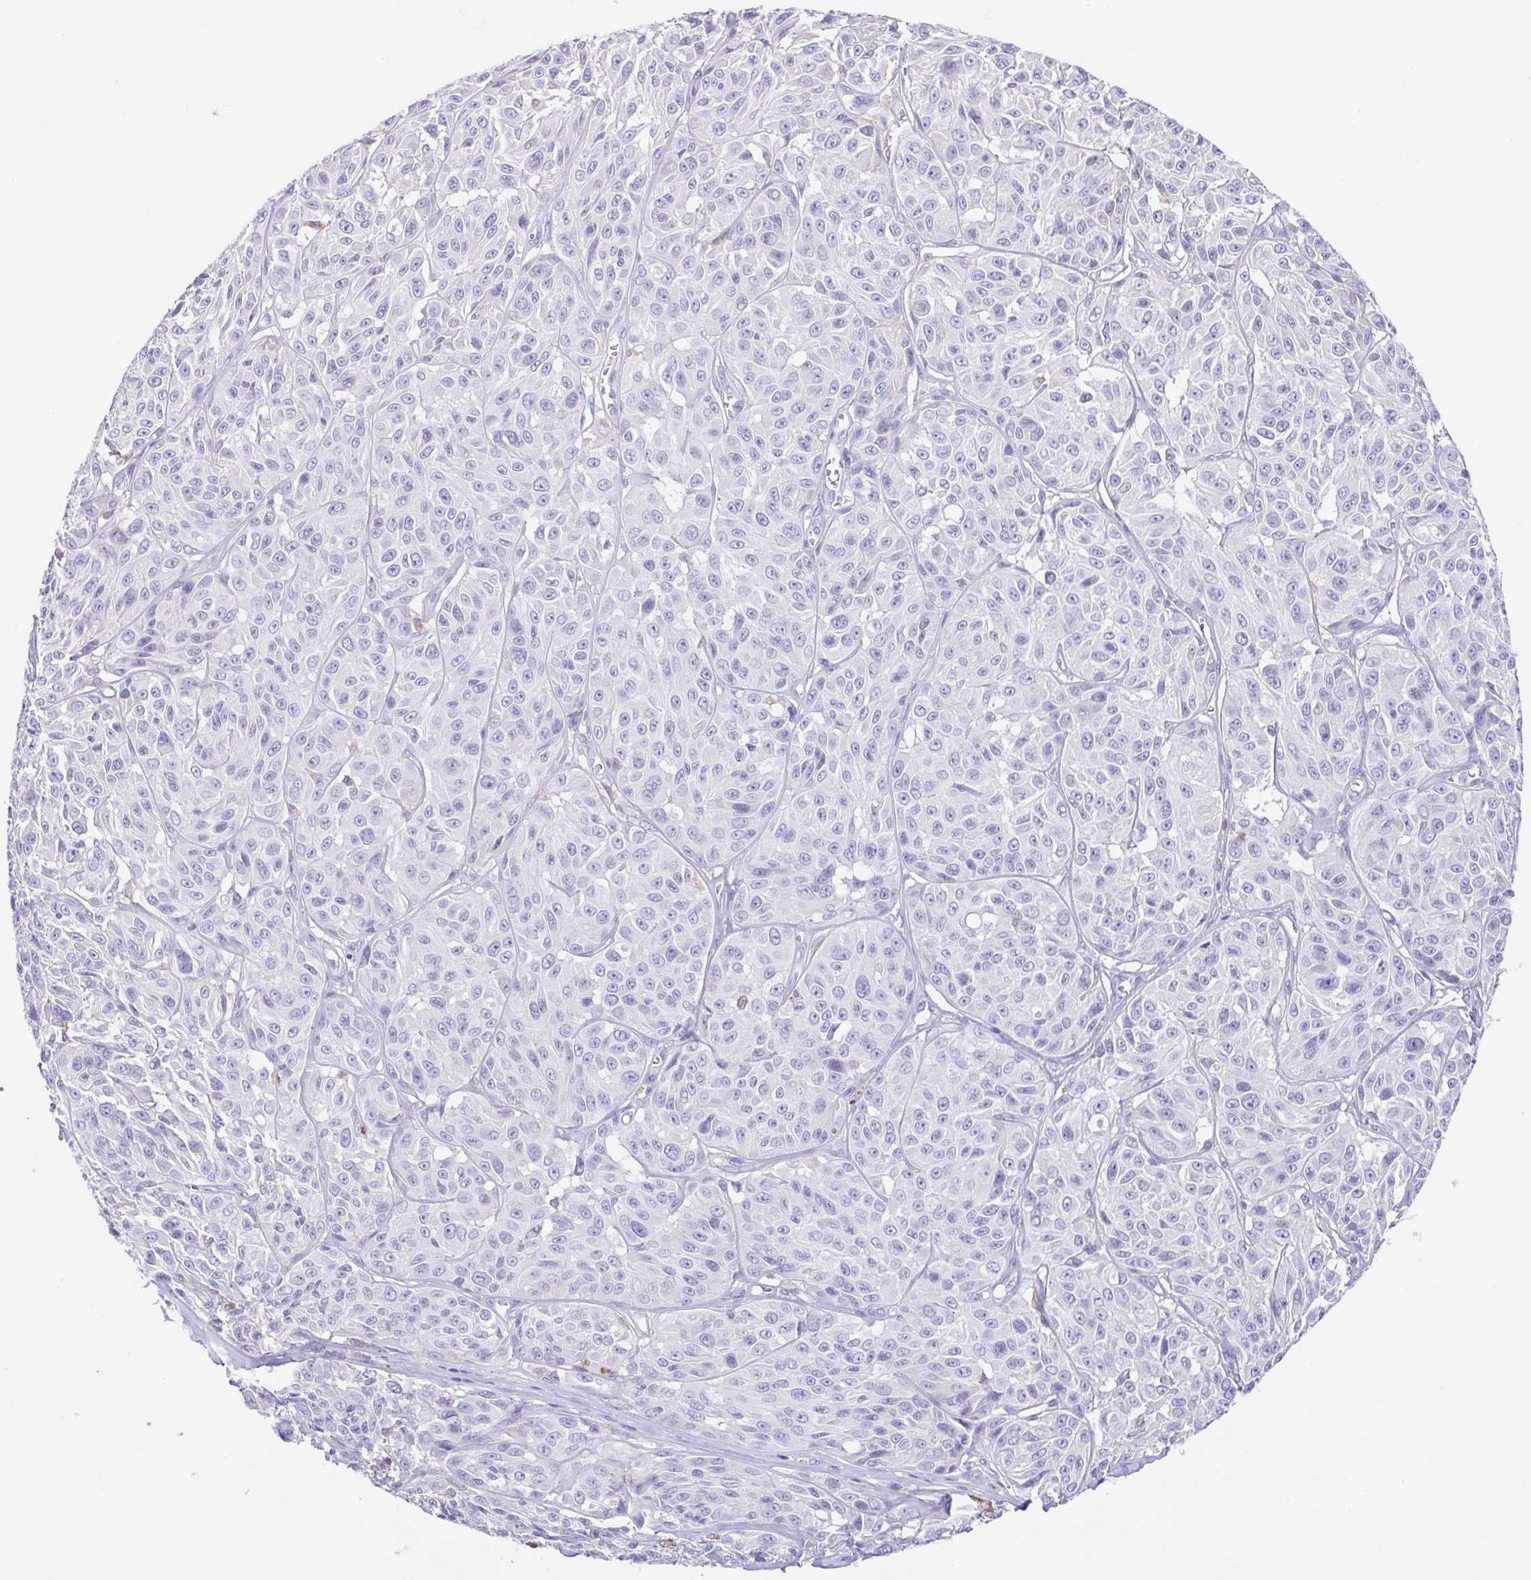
{"staining": {"intensity": "negative", "quantity": "none", "location": "none"}, "tissue": "melanoma", "cell_type": "Tumor cells", "image_type": "cancer", "snomed": [{"axis": "morphology", "description": "Malignant melanoma, NOS"}, {"axis": "topography", "description": "Skin"}], "caption": "IHC of human melanoma exhibits no positivity in tumor cells. The staining was performed using DAB (3,3'-diaminobenzidine) to visualize the protein expression in brown, while the nuclei were stained in blue with hematoxylin (Magnification: 20x).", "gene": "ARPP21", "patient": {"sex": "male", "age": 91}}